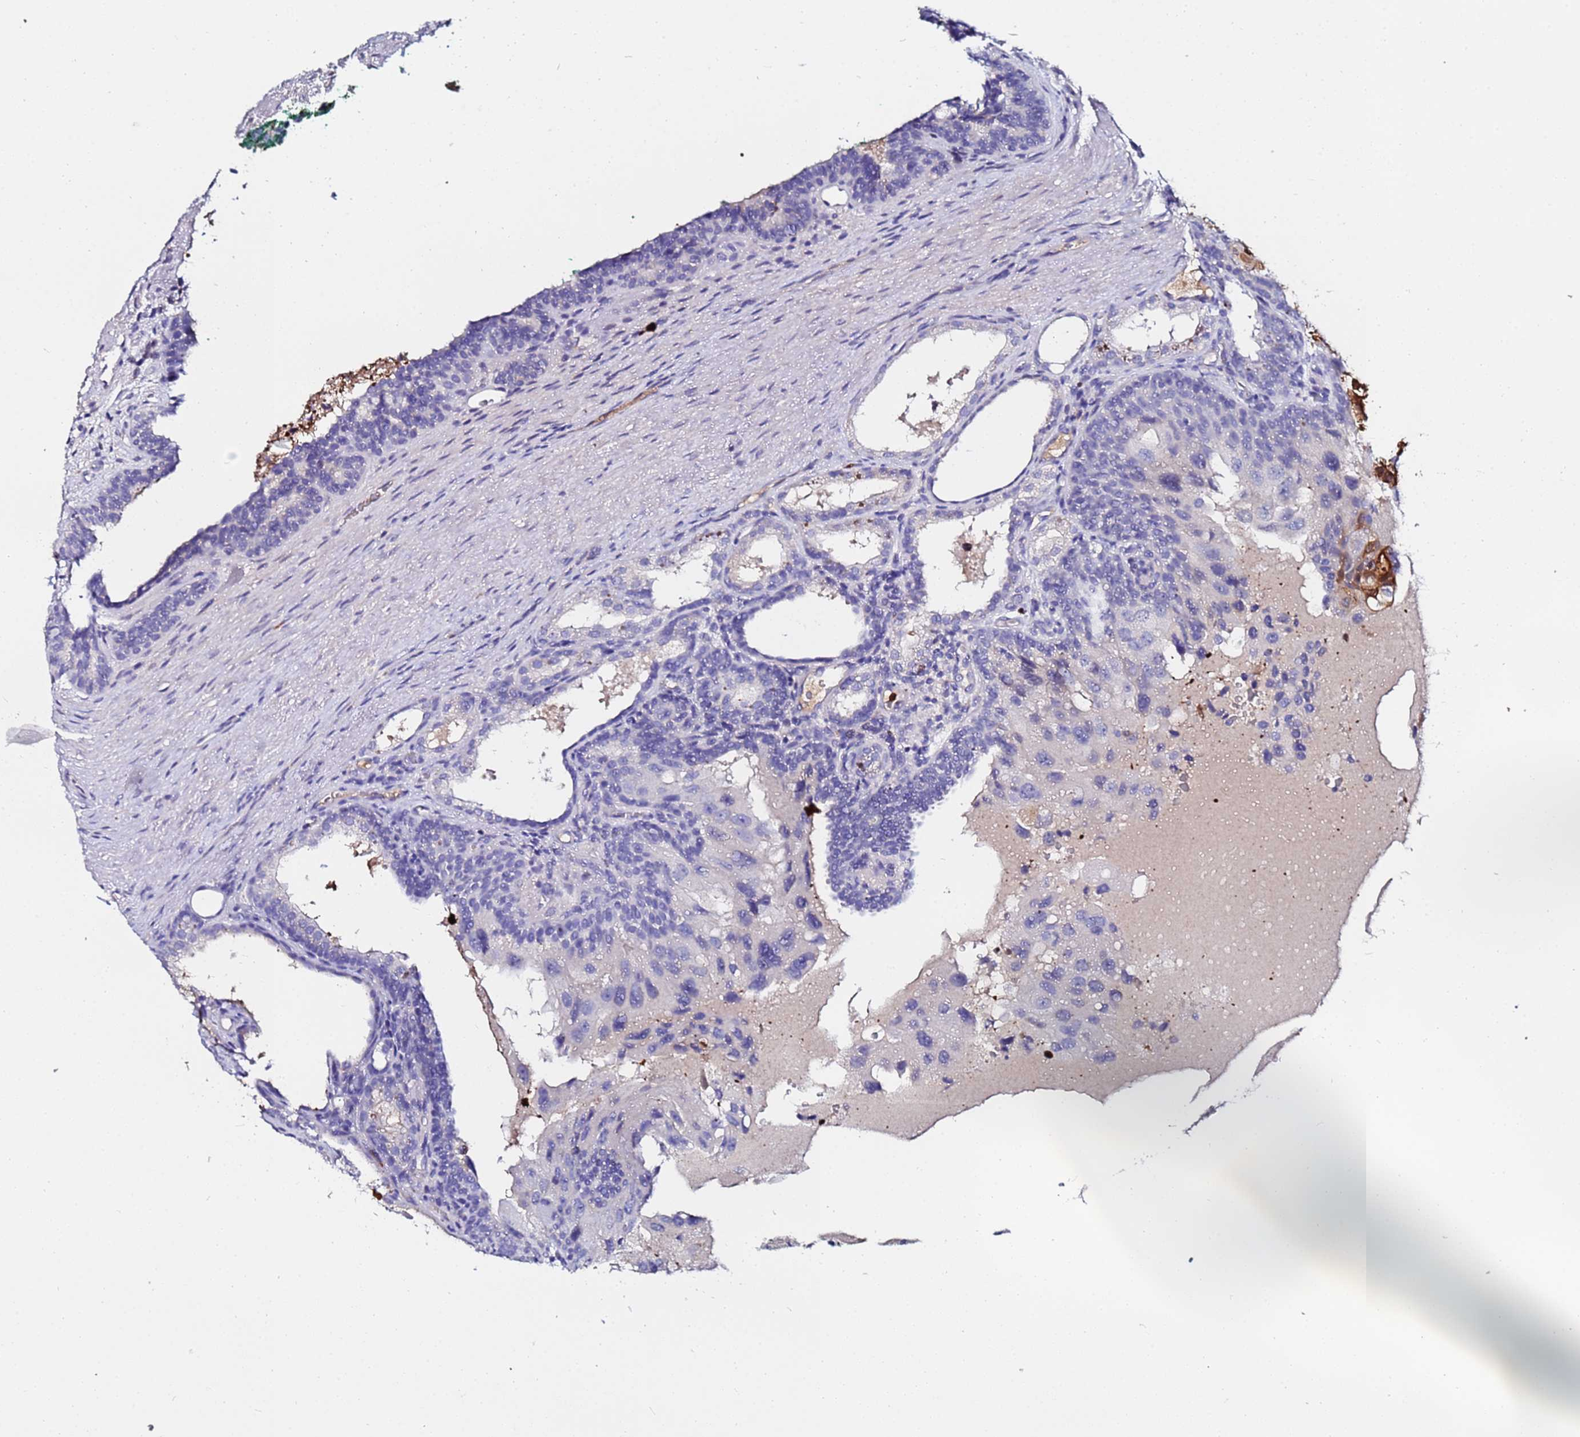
{"staining": {"intensity": "negative", "quantity": "none", "location": "none"}, "tissue": "prostate cancer", "cell_type": "Tumor cells", "image_type": "cancer", "snomed": [{"axis": "morphology", "description": "Adenocarcinoma, High grade"}, {"axis": "topography", "description": "Prostate"}], "caption": "DAB (3,3'-diaminobenzidine) immunohistochemical staining of high-grade adenocarcinoma (prostate) demonstrates no significant expression in tumor cells. (Stains: DAB (3,3'-diaminobenzidine) IHC with hematoxylin counter stain, Microscopy: brightfield microscopy at high magnification).", "gene": "TUBAL3", "patient": {"sex": "male", "age": 62}}